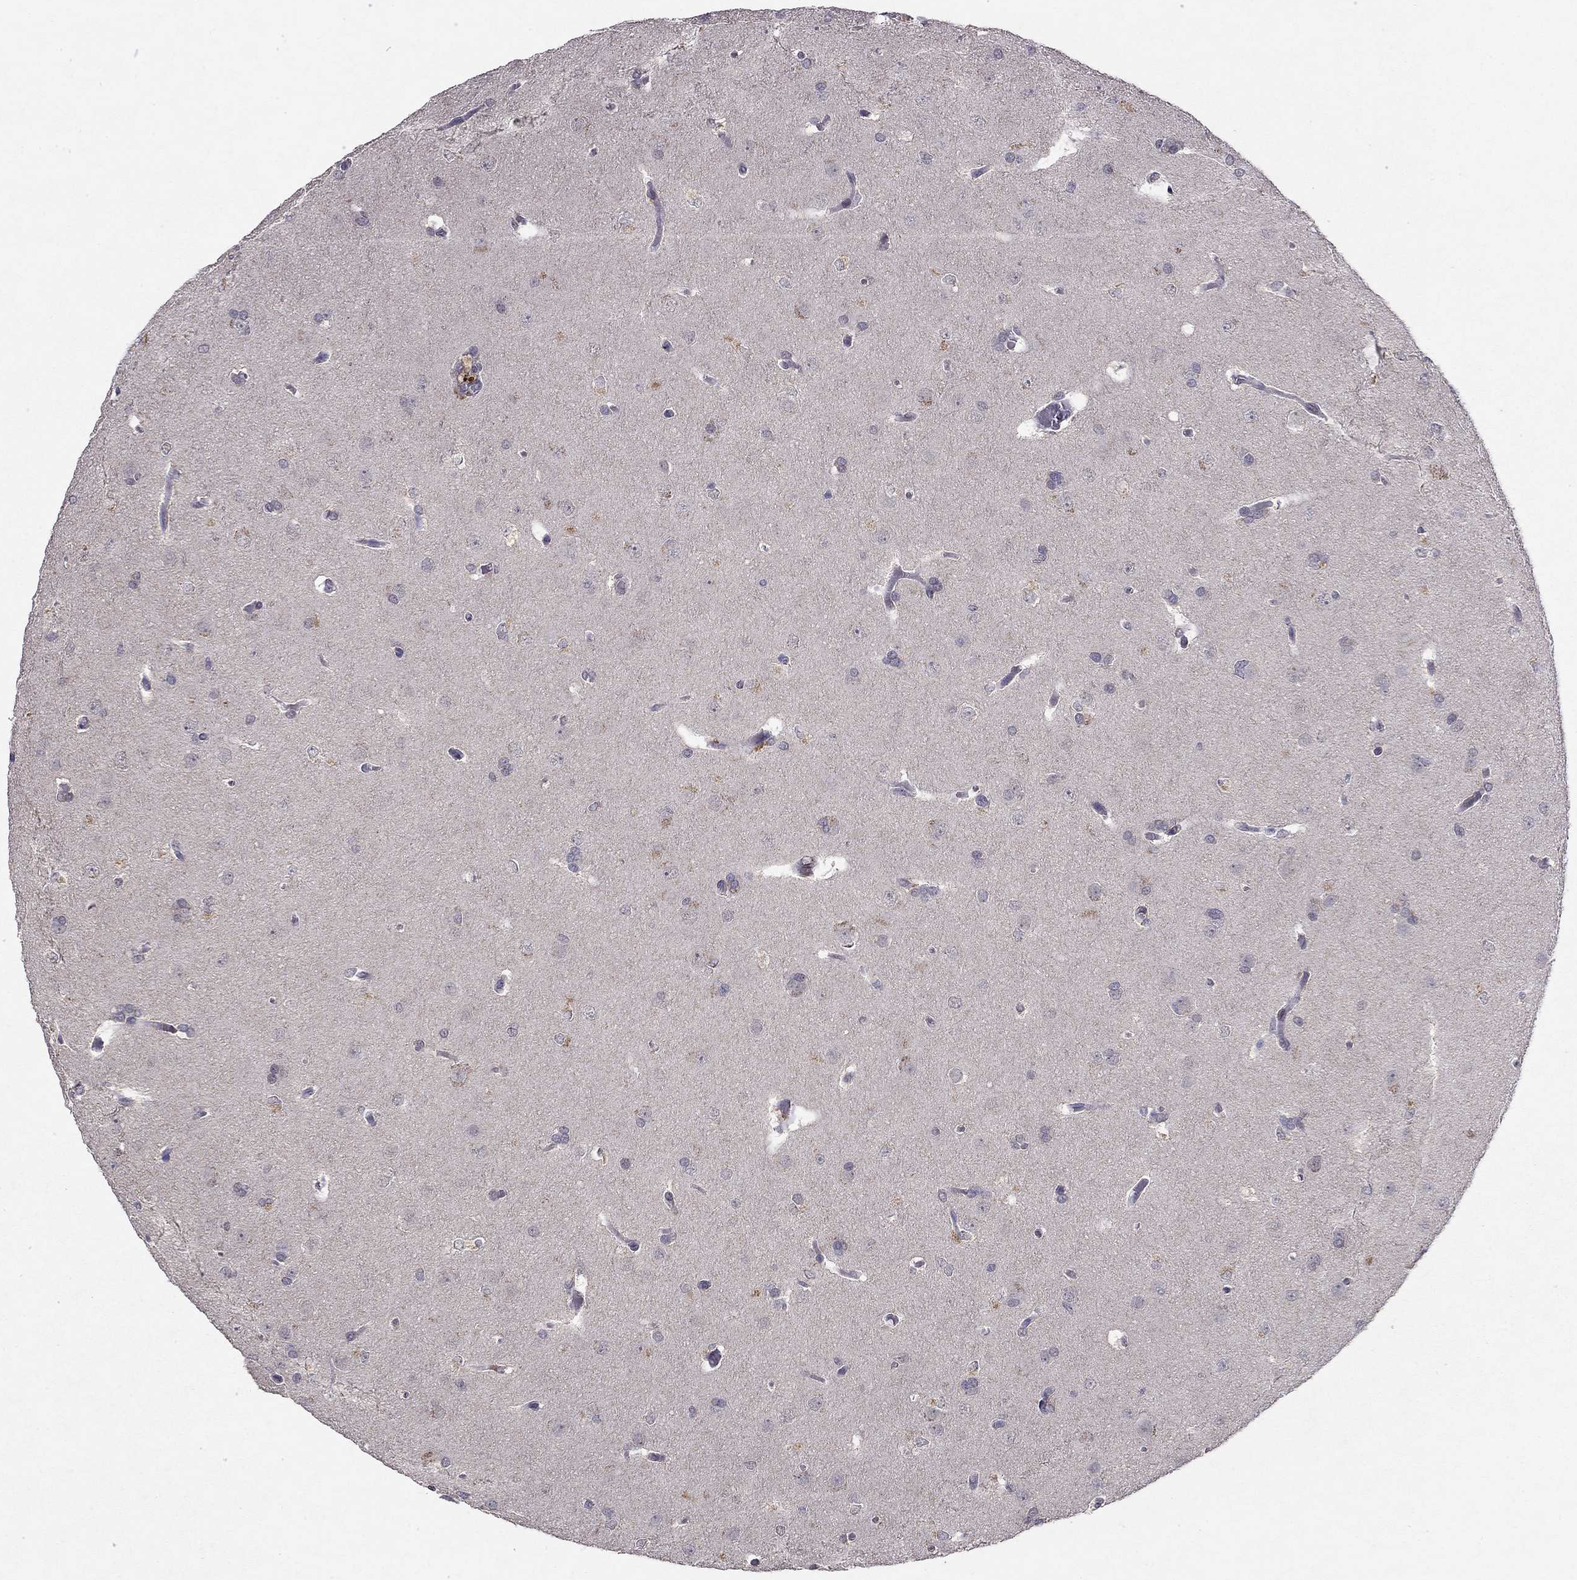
{"staining": {"intensity": "negative", "quantity": "none", "location": "none"}, "tissue": "glioma", "cell_type": "Tumor cells", "image_type": "cancer", "snomed": [{"axis": "morphology", "description": "Glioma, malignant, Low grade"}, {"axis": "topography", "description": "Brain"}], "caption": "Protein analysis of glioma demonstrates no significant expression in tumor cells.", "gene": "ESR2", "patient": {"sex": "female", "age": 32}}